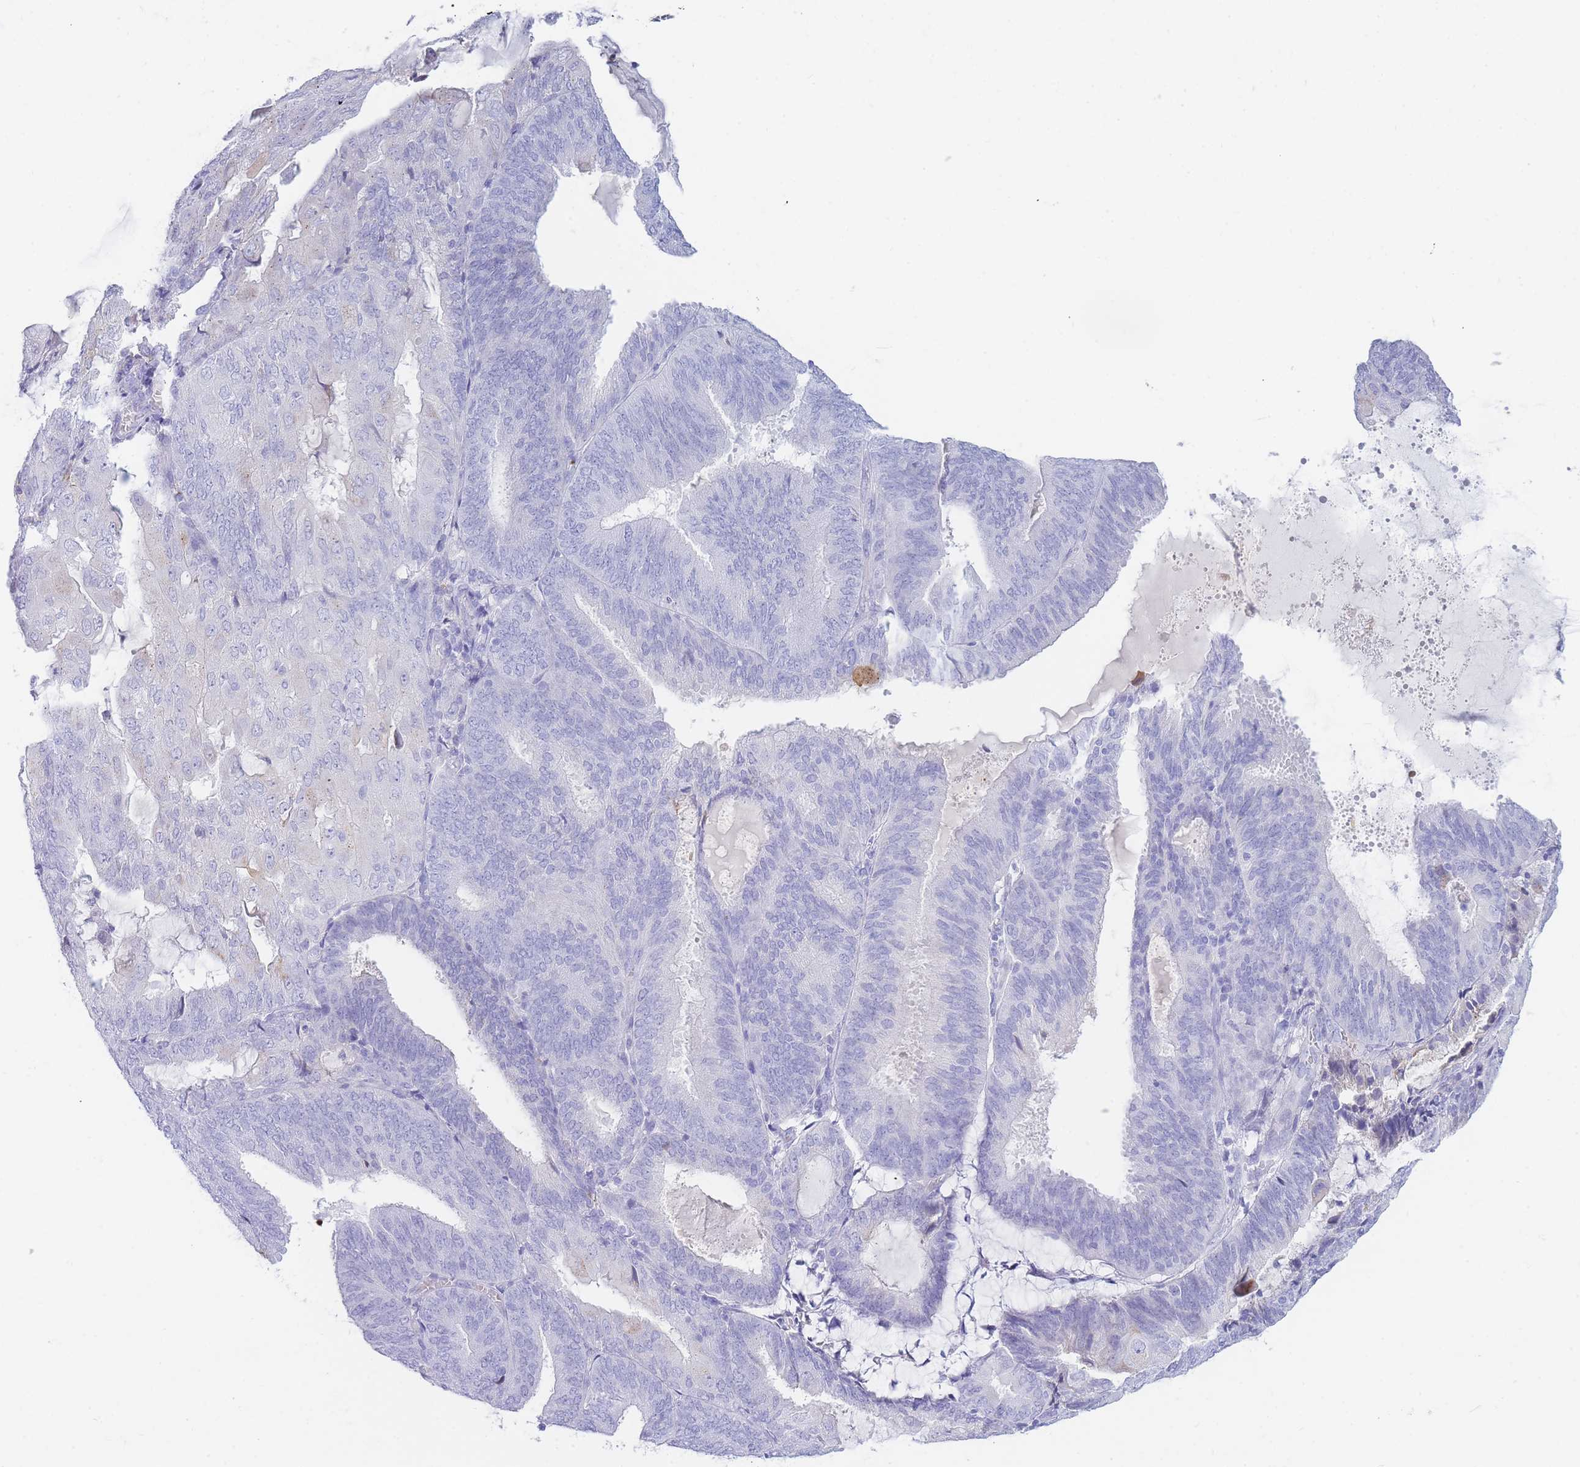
{"staining": {"intensity": "negative", "quantity": "none", "location": "none"}, "tissue": "endometrial cancer", "cell_type": "Tumor cells", "image_type": "cancer", "snomed": [{"axis": "morphology", "description": "Adenocarcinoma, NOS"}, {"axis": "topography", "description": "Endometrium"}], "caption": "Immunohistochemical staining of adenocarcinoma (endometrial) shows no significant staining in tumor cells.", "gene": "NKX1-2", "patient": {"sex": "female", "age": 81}}